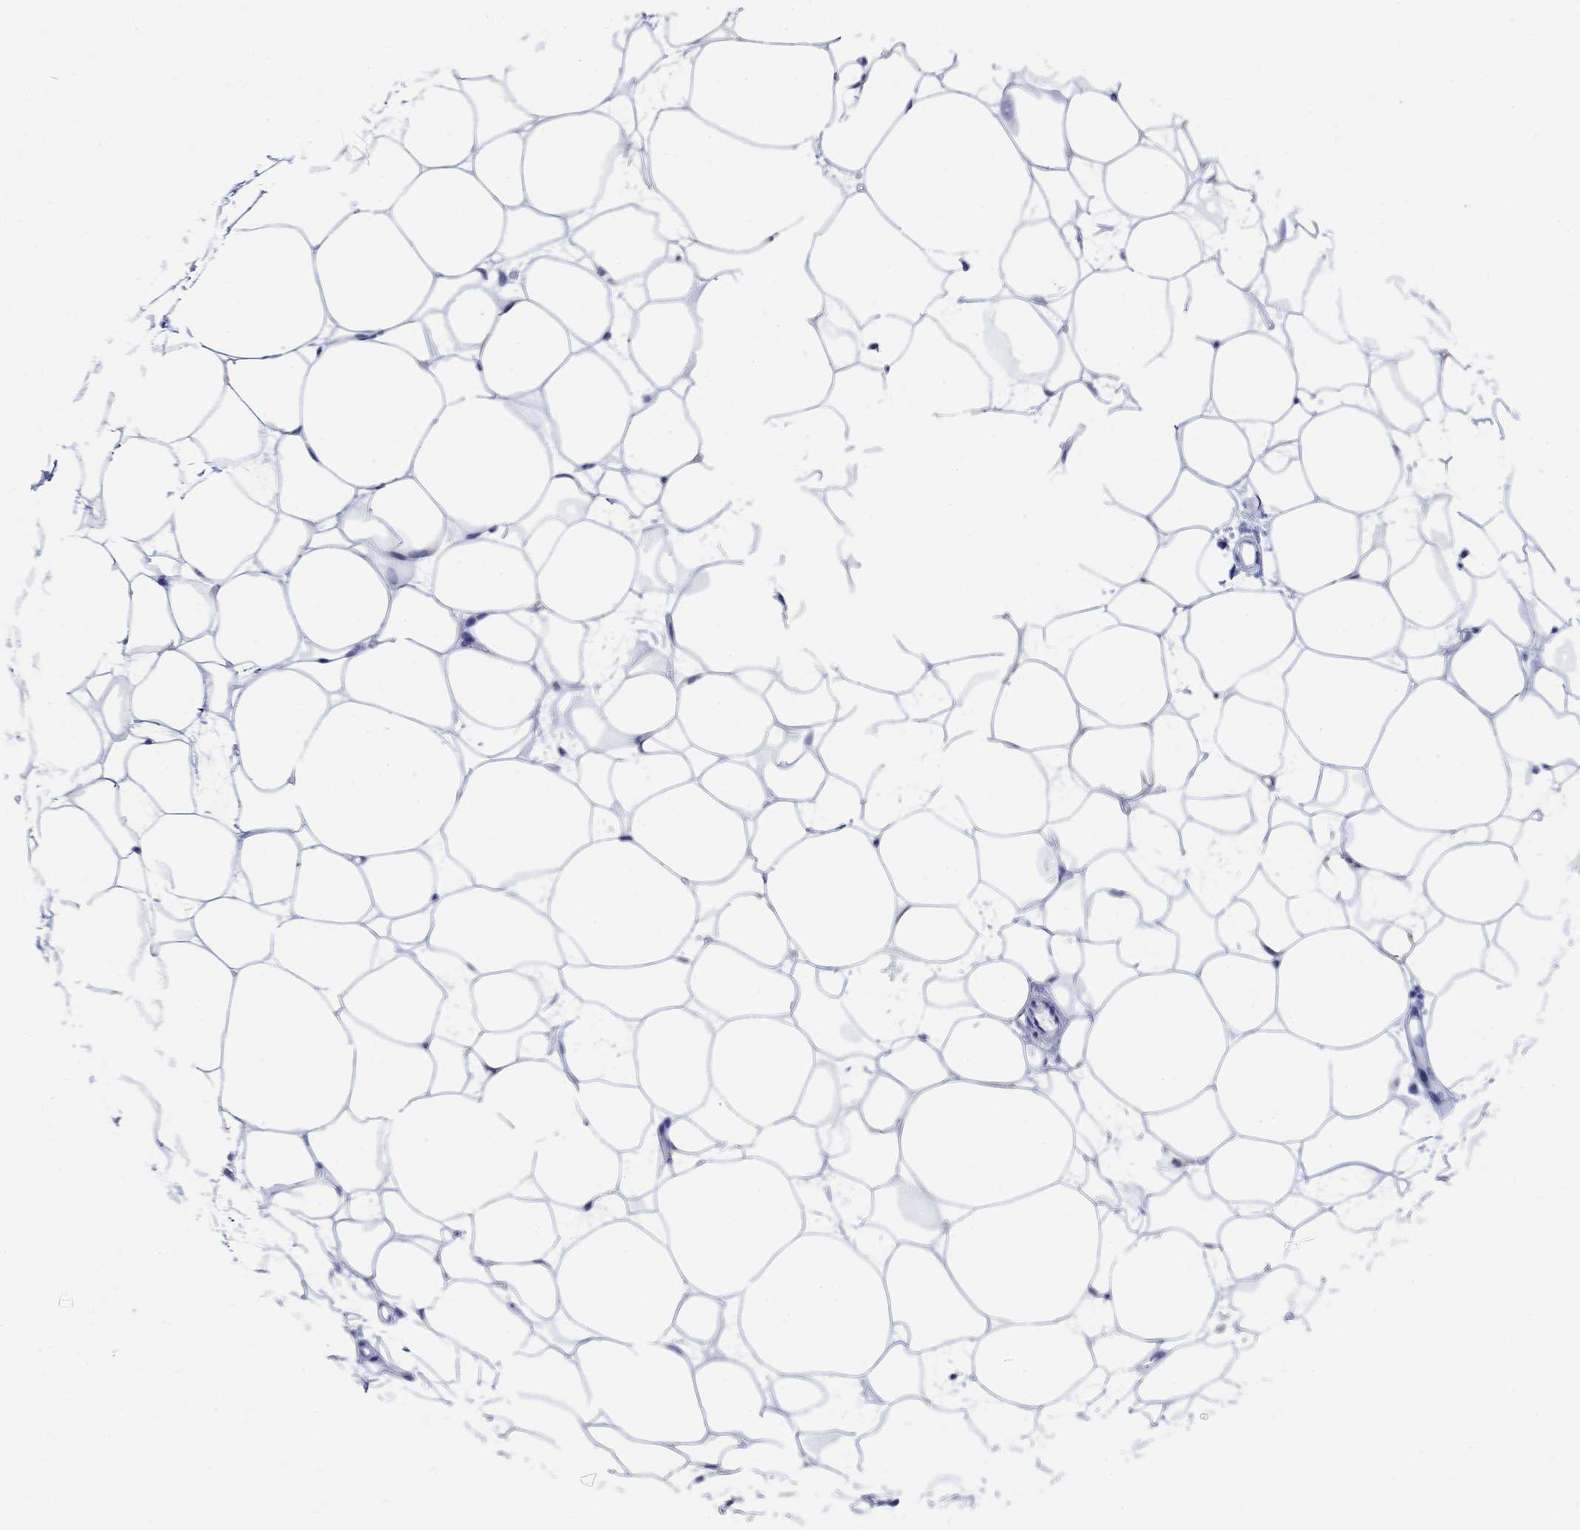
{"staining": {"intensity": "negative", "quantity": "none", "location": "none"}, "tissue": "breast", "cell_type": "Adipocytes", "image_type": "normal", "snomed": [{"axis": "morphology", "description": "Normal tissue, NOS"}, {"axis": "topography", "description": "Breast"}], "caption": "DAB (3,3'-diaminobenzidine) immunohistochemical staining of normal human breast exhibits no significant positivity in adipocytes.", "gene": "CLUL1", "patient": {"sex": "female", "age": 37}}